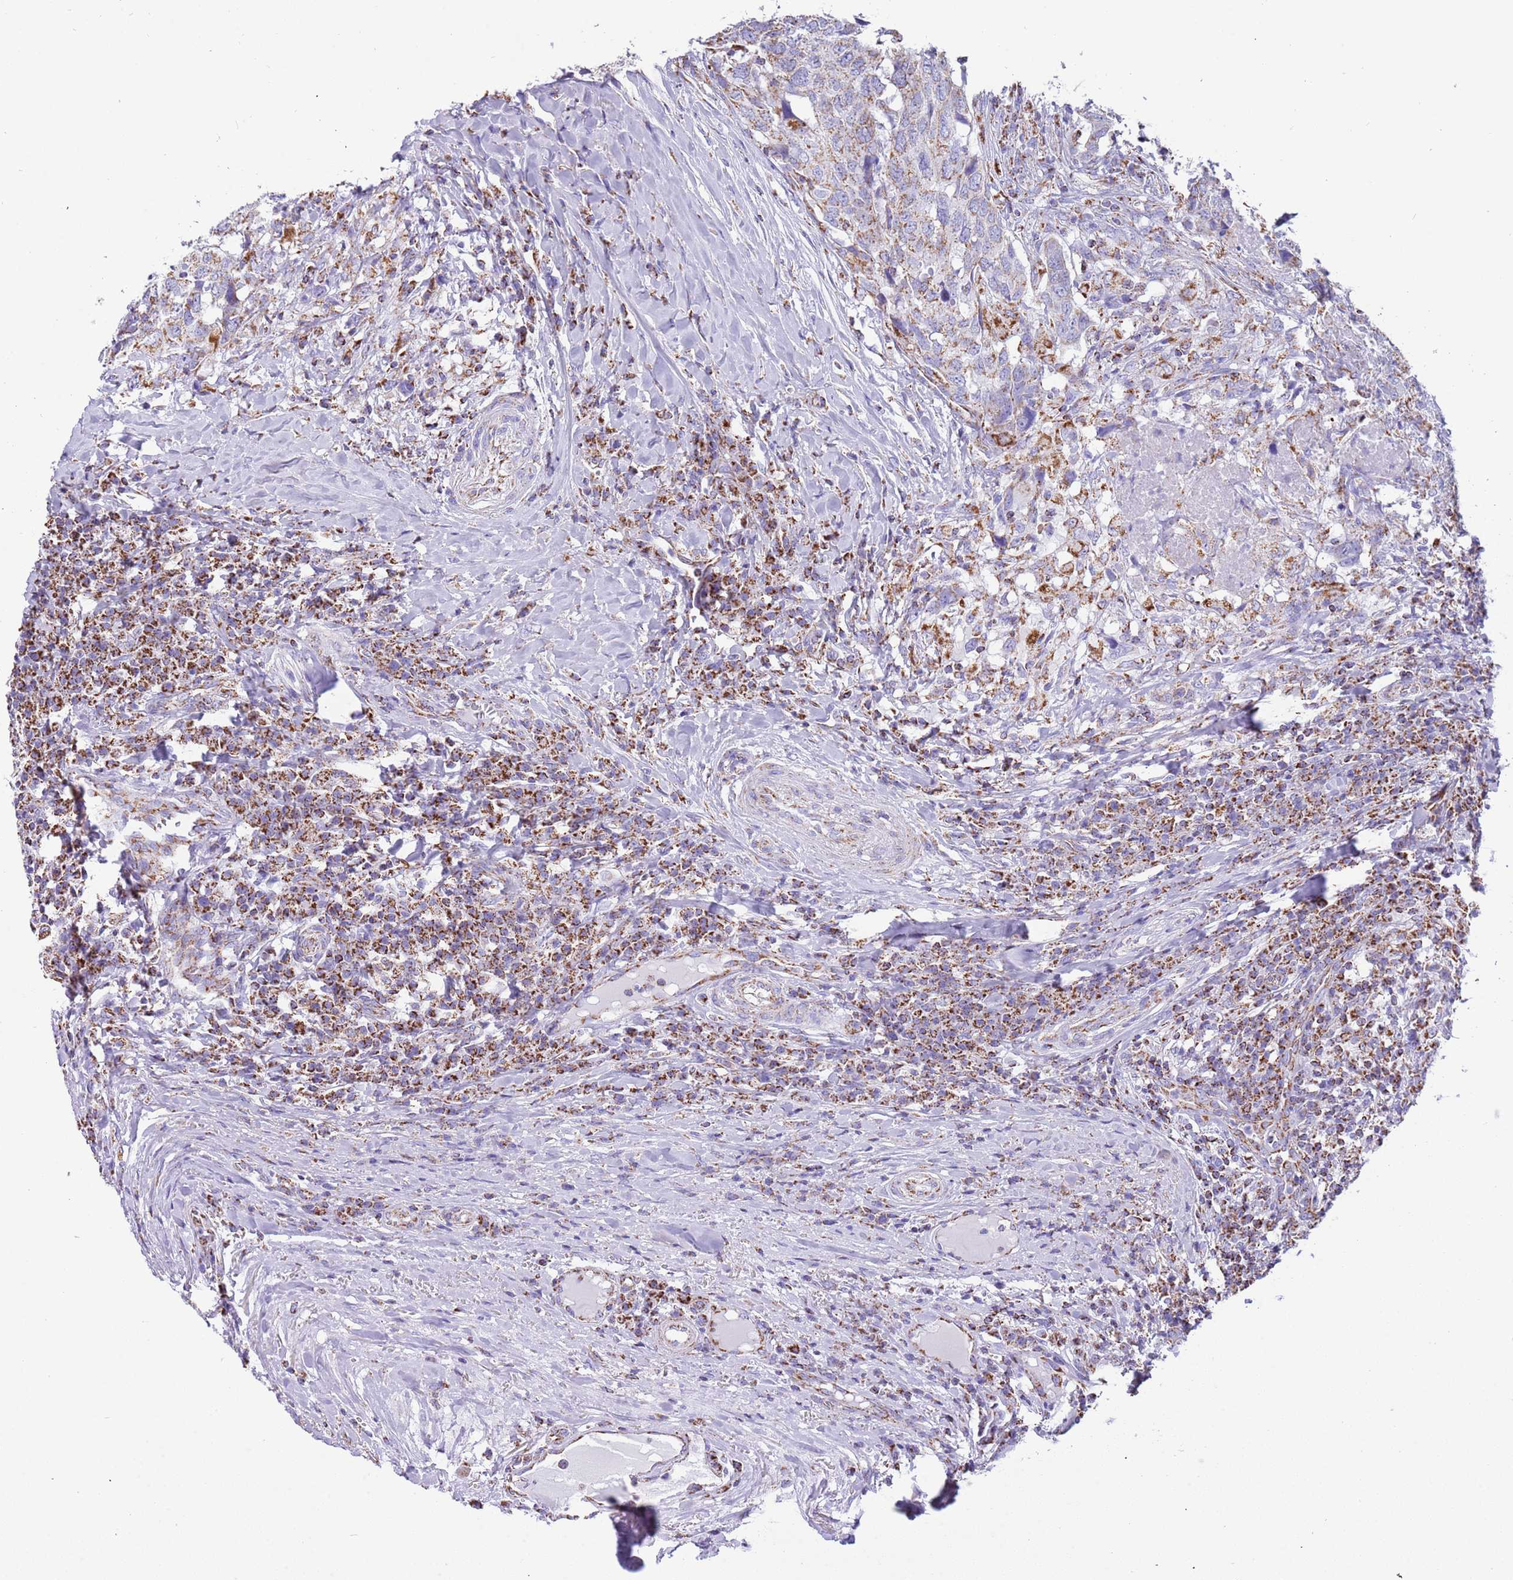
{"staining": {"intensity": "strong", "quantity": "25%-75%", "location": "cytoplasmic/membranous"}, "tissue": "head and neck cancer", "cell_type": "Tumor cells", "image_type": "cancer", "snomed": [{"axis": "morphology", "description": "Squamous cell carcinoma, NOS"}, {"axis": "topography", "description": "Head-Neck"}], "caption": "A high amount of strong cytoplasmic/membranous expression is present in approximately 25%-75% of tumor cells in head and neck squamous cell carcinoma tissue.", "gene": "SUCLG2", "patient": {"sex": "male", "age": 66}}